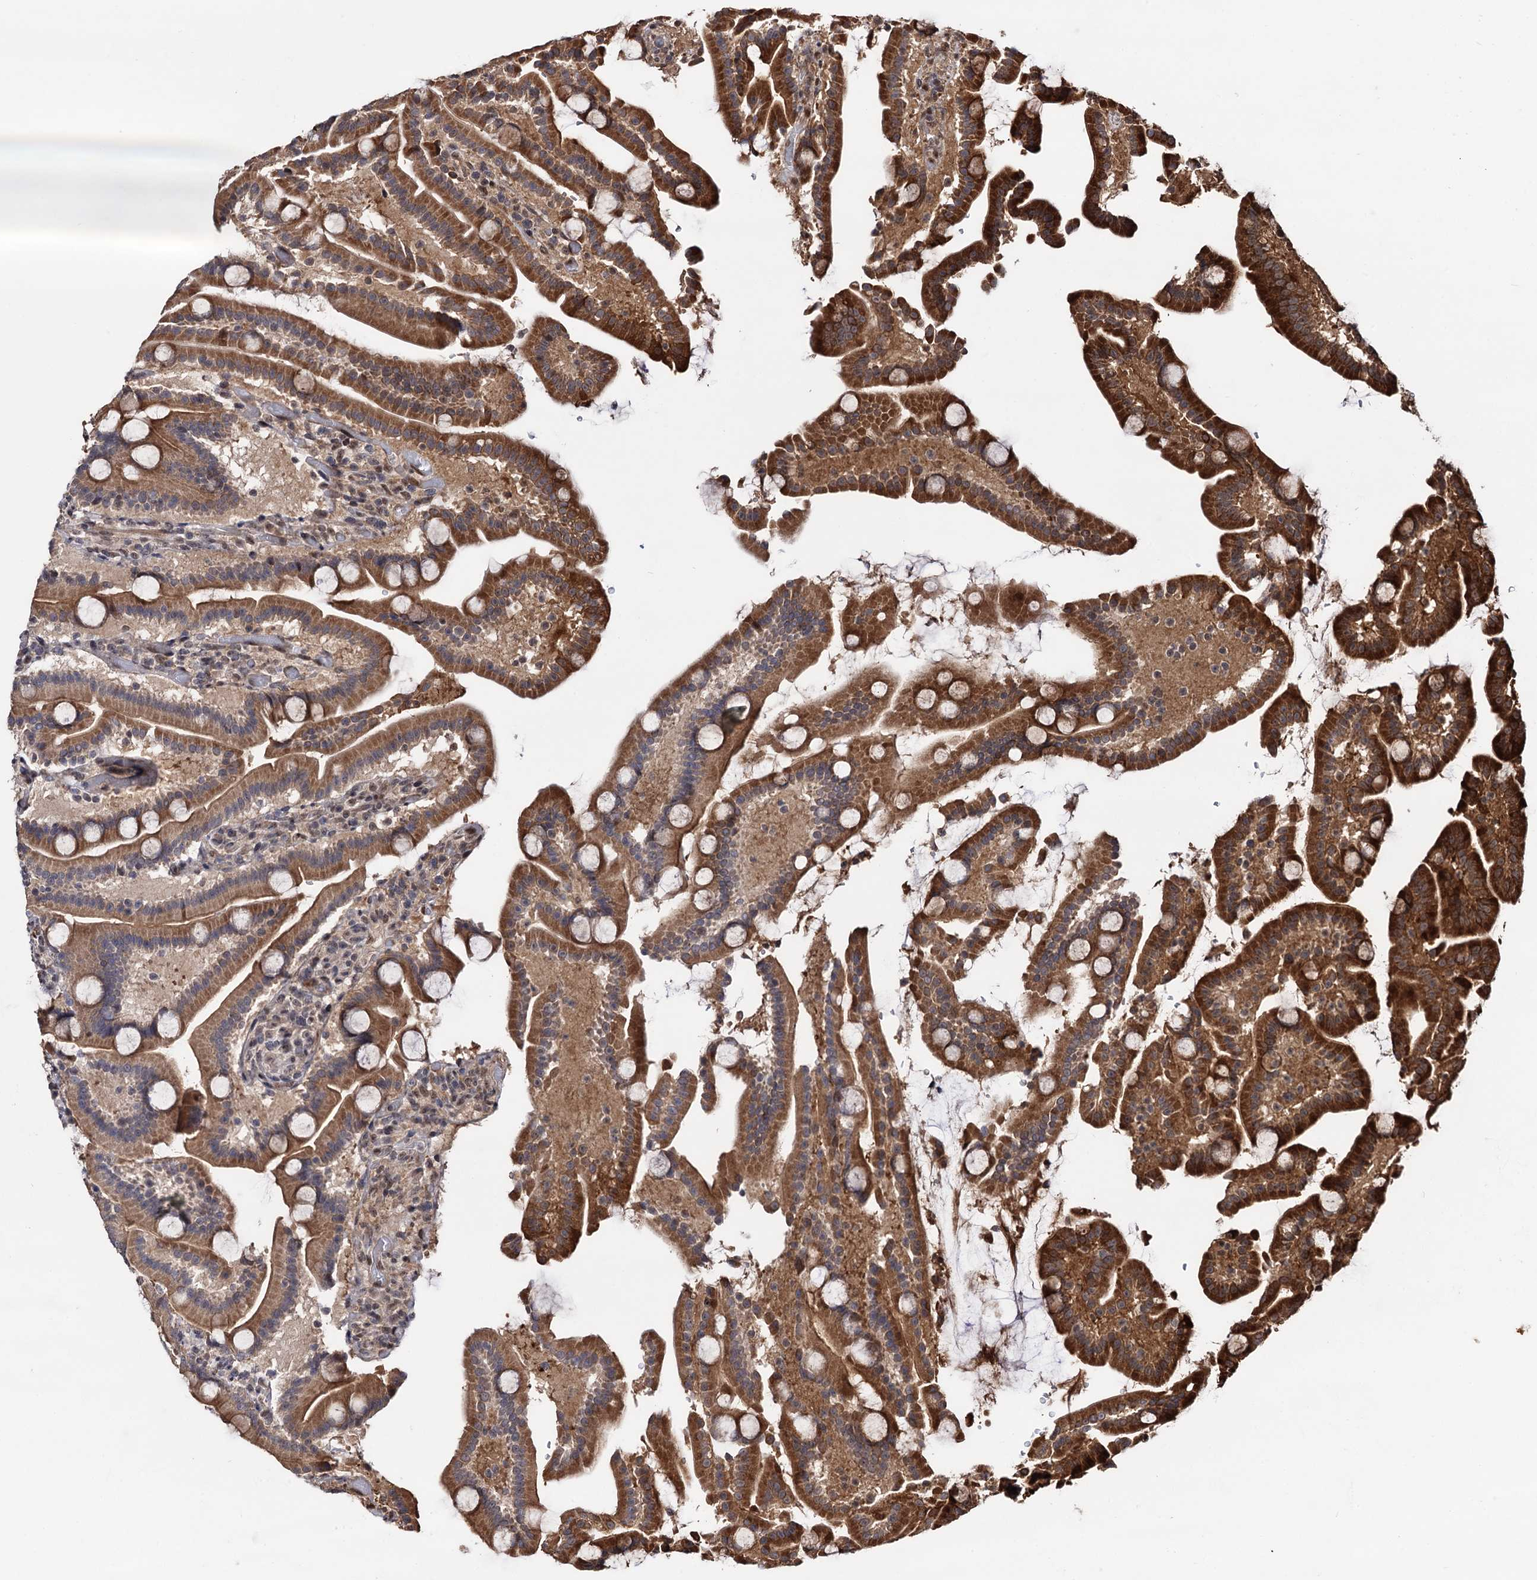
{"staining": {"intensity": "moderate", "quantity": ">75%", "location": "cytoplasmic/membranous"}, "tissue": "duodenum", "cell_type": "Glandular cells", "image_type": "normal", "snomed": [{"axis": "morphology", "description": "Normal tissue, NOS"}, {"axis": "topography", "description": "Duodenum"}], "caption": "Brown immunohistochemical staining in normal duodenum shows moderate cytoplasmic/membranous staining in approximately >75% of glandular cells.", "gene": "PIGB", "patient": {"sex": "male", "age": 55}}